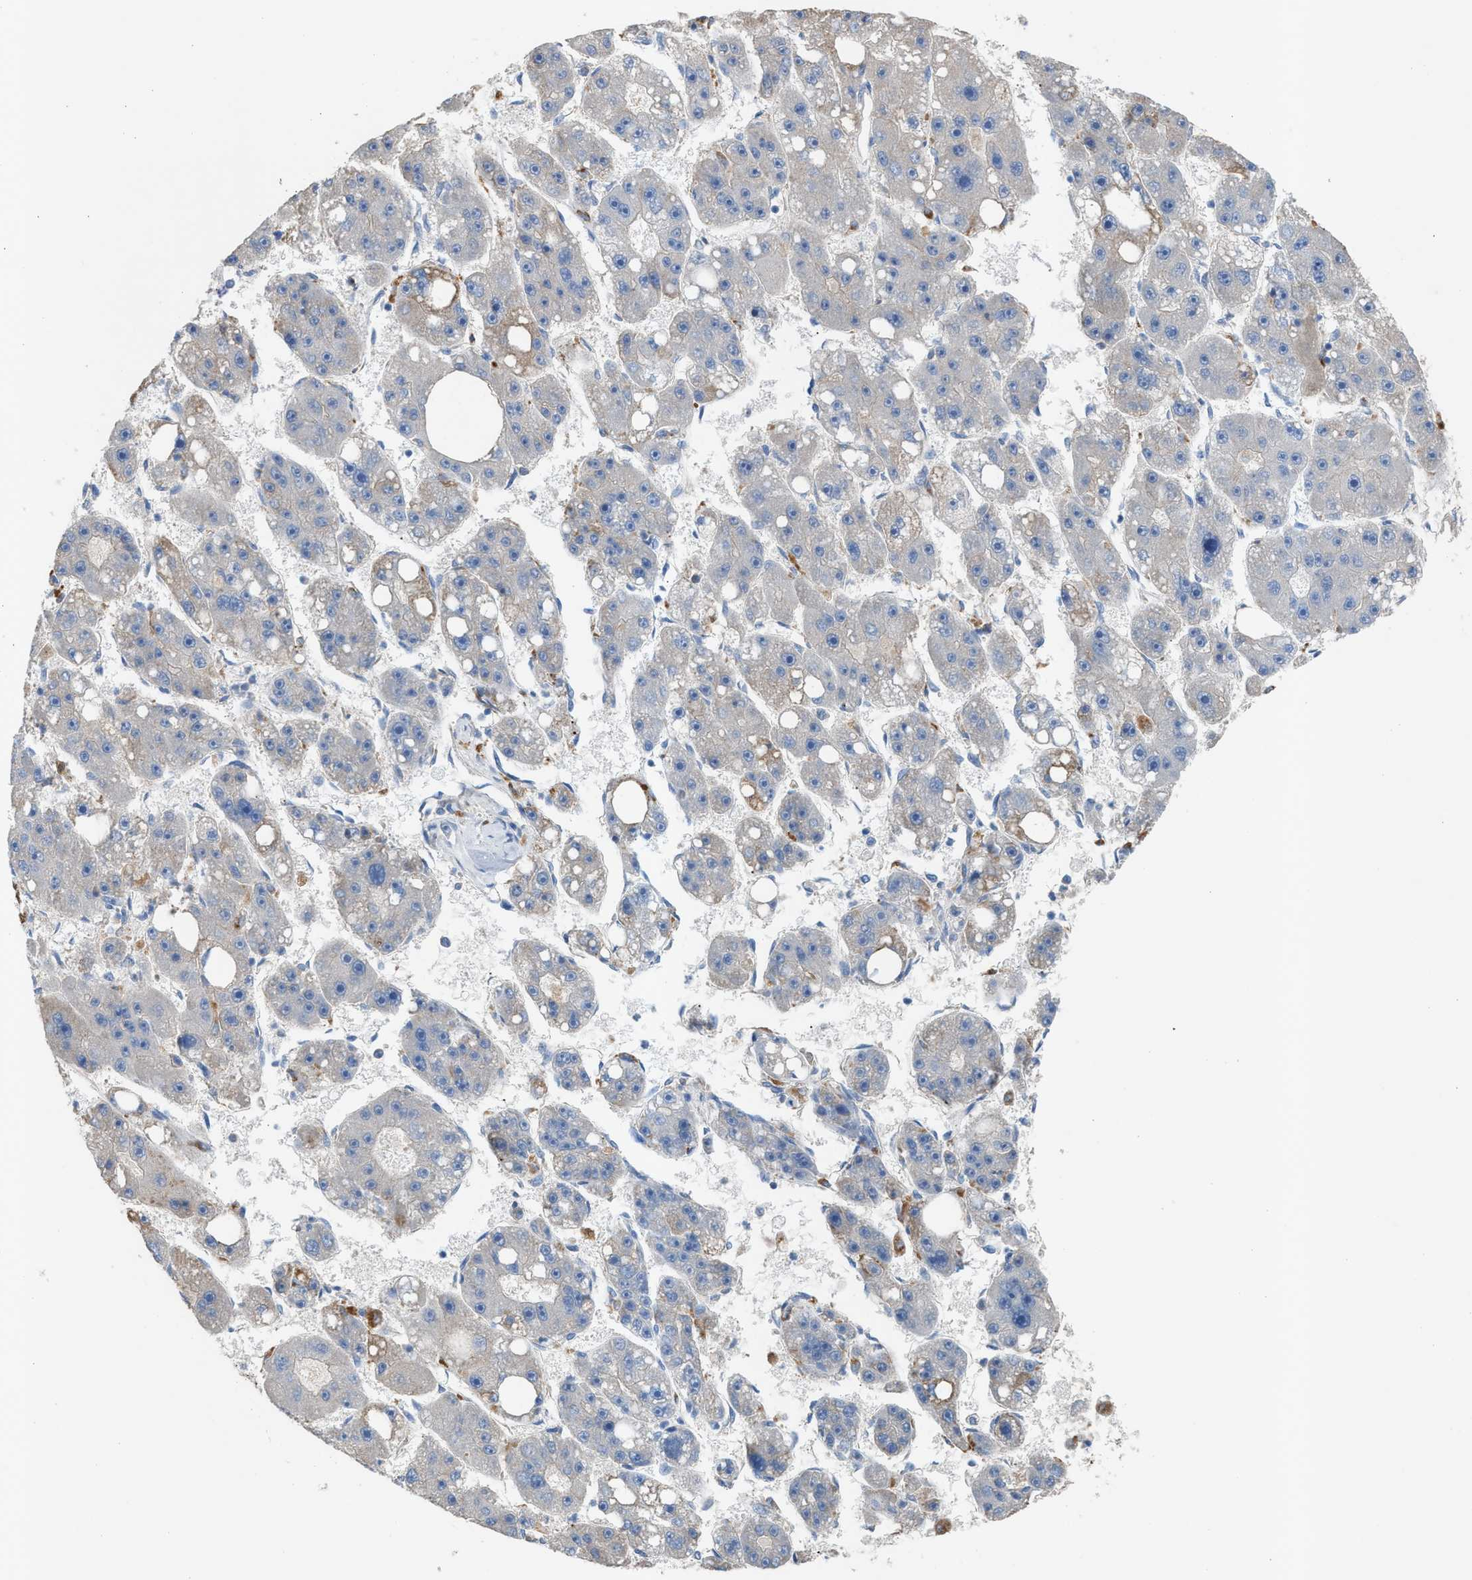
{"staining": {"intensity": "negative", "quantity": "none", "location": "none"}, "tissue": "liver cancer", "cell_type": "Tumor cells", "image_type": "cancer", "snomed": [{"axis": "morphology", "description": "Carcinoma, Hepatocellular, NOS"}, {"axis": "topography", "description": "Liver"}], "caption": "Hepatocellular carcinoma (liver) stained for a protein using immunohistochemistry displays no expression tumor cells.", "gene": "AOAH", "patient": {"sex": "female", "age": 61}}